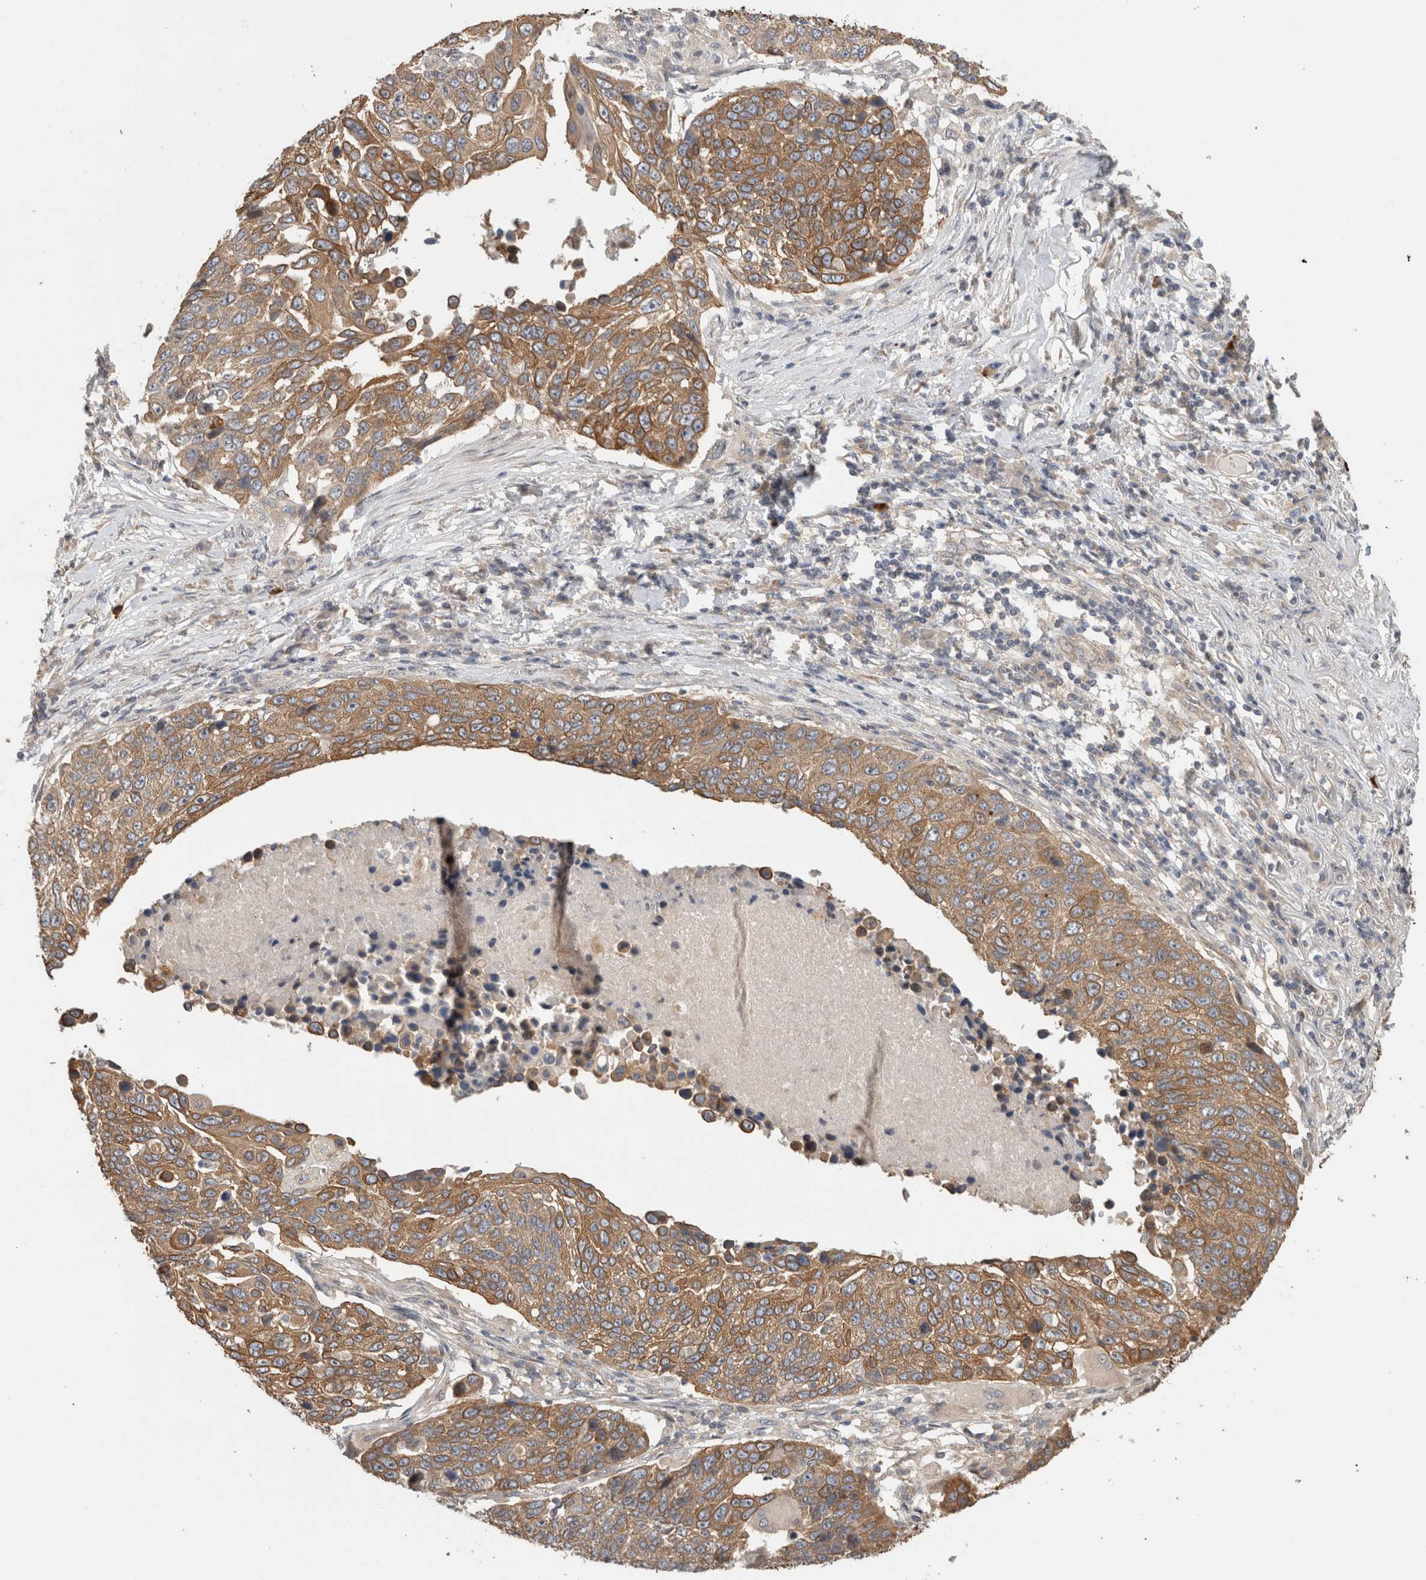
{"staining": {"intensity": "moderate", "quantity": ">75%", "location": "cytoplasmic/membranous"}, "tissue": "lung cancer", "cell_type": "Tumor cells", "image_type": "cancer", "snomed": [{"axis": "morphology", "description": "Squamous cell carcinoma, NOS"}, {"axis": "topography", "description": "Lung"}], "caption": "Immunohistochemistry (IHC) micrograph of neoplastic tissue: human lung squamous cell carcinoma stained using IHC demonstrates medium levels of moderate protein expression localized specifically in the cytoplasmic/membranous of tumor cells, appearing as a cytoplasmic/membranous brown color.", "gene": "PUM1", "patient": {"sex": "male", "age": 66}}